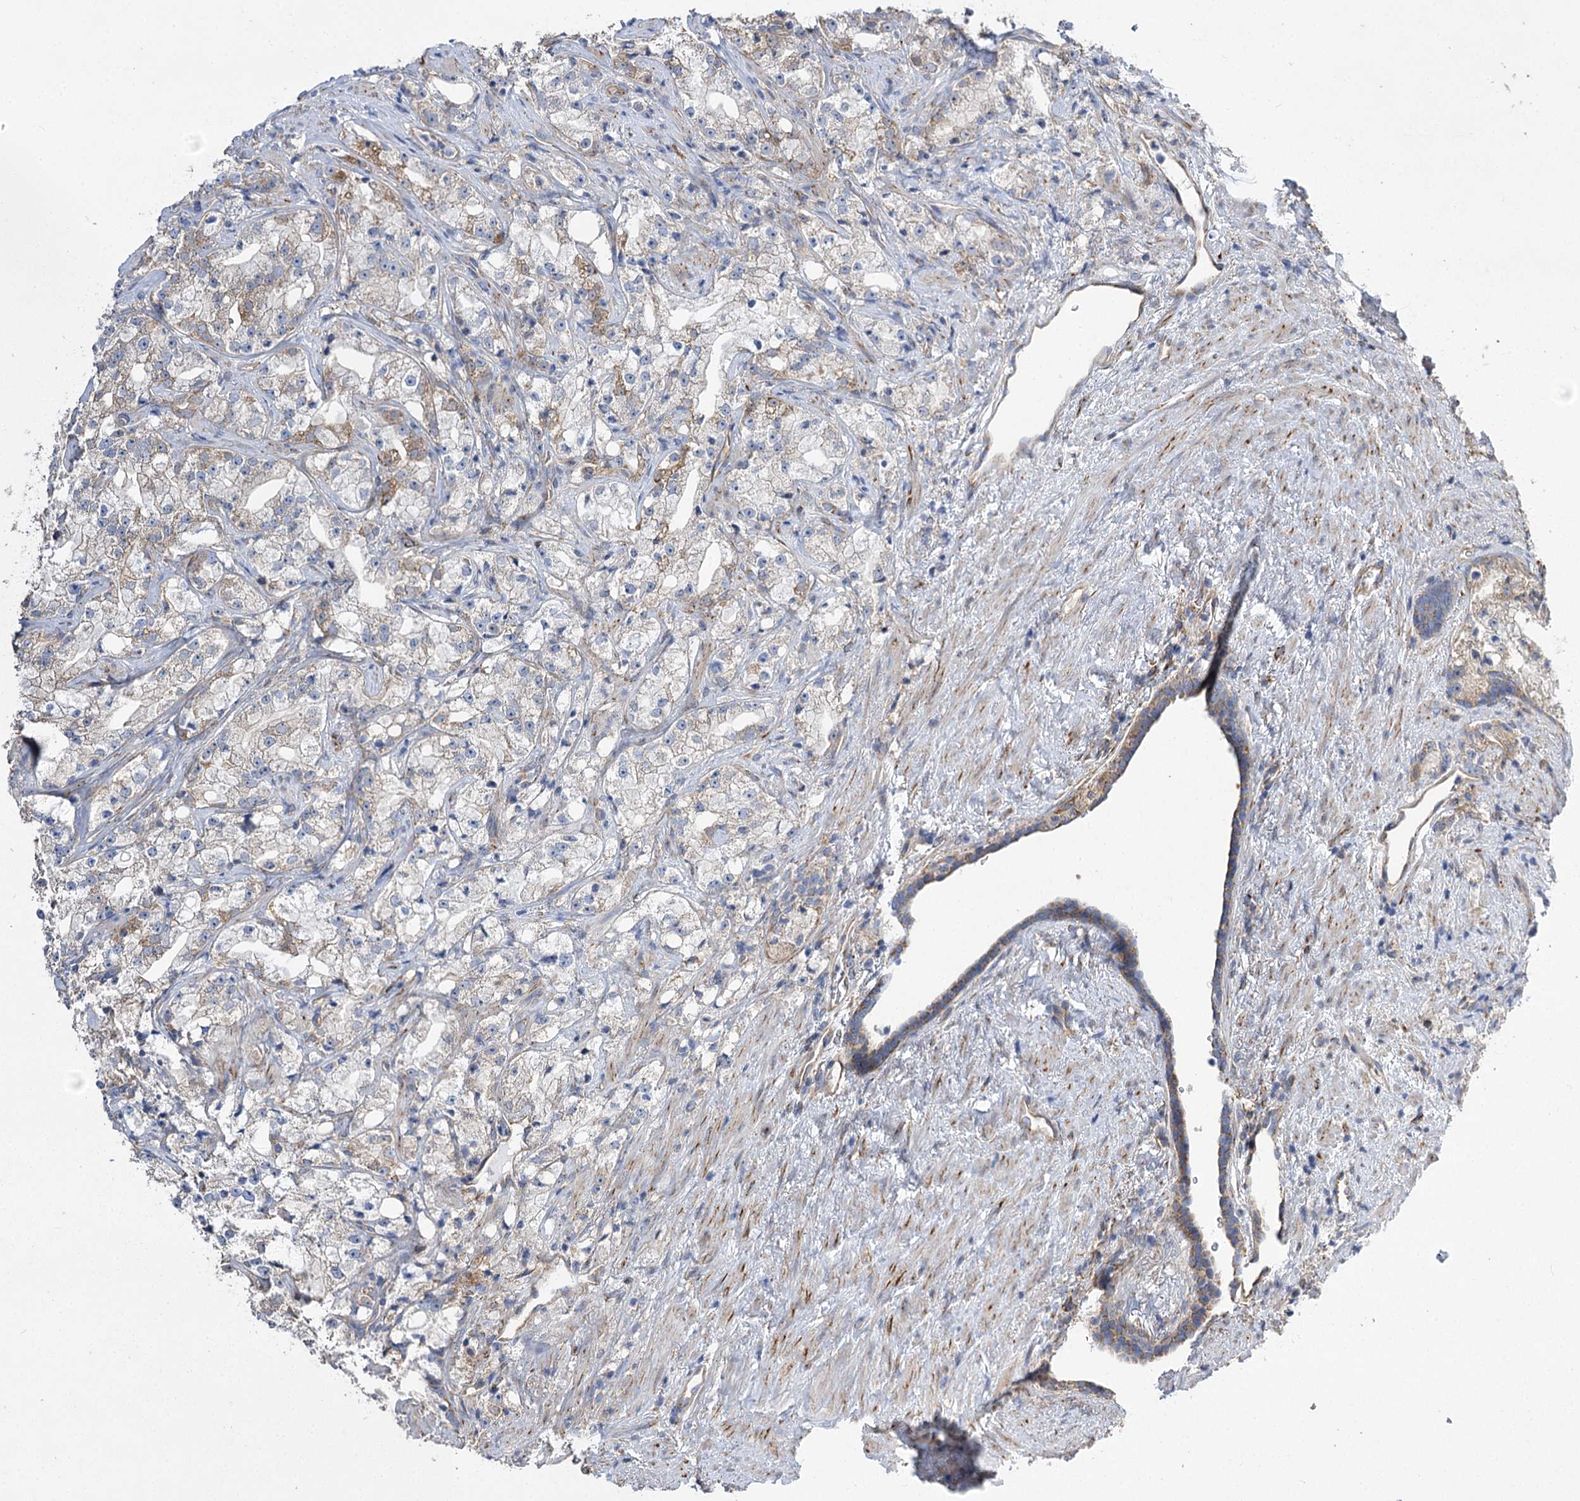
{"staining": {"intensity": "moderate", "quantity": "25%-75%", "location": "cytoplasmic/membranous"}, "tissue": "prostate cancer", "cell_type": "Tumor cells", "image_type": "cancer", "snomed": [{"axis": "morphology", "description": "Adenocarcinoma, High grade"}, {"axis": "topography", "description": "Prostate"}], "caption": "About 25%-75% of tumor cells in prostate cancer (high-grade adenocarcinoma) exhibit moderate cytoplasmic/membranous protein expression as visualized by brown immunohistochemical staining.", "gene": "RMDN2", "patient": {"sex": "male", "age": 64}}